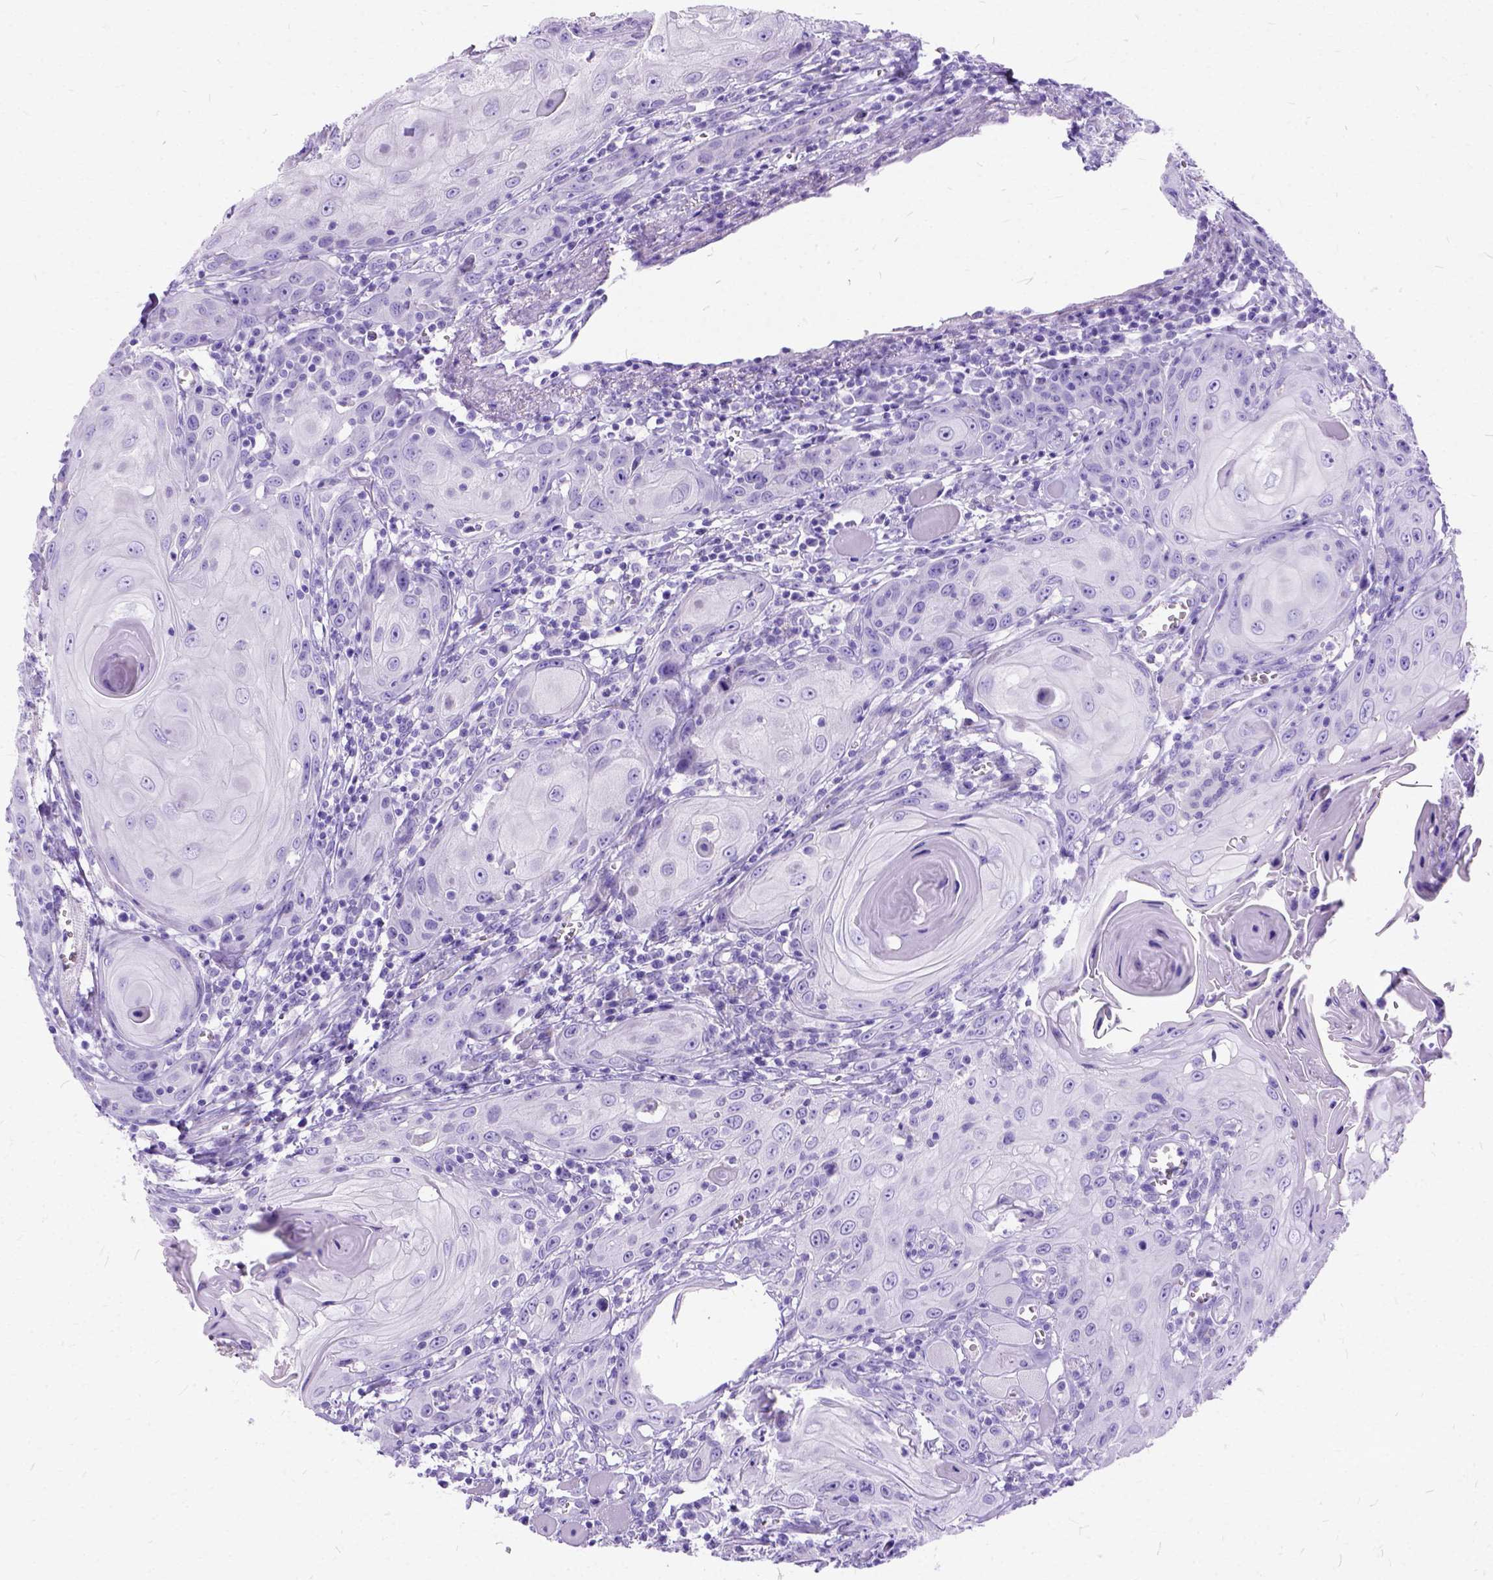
{"staining": {"intensity": "negative", "quantity": "none", "location": "none"}, "tissue": "head and neck cancer", "cell_type": "Tumor cells", "image_type": "cancer", "snomed": [{"axis": "morphology", "description": "Squamous cell carcinoma, NOS"}, {"axis": "topography", "description": "Head-Neck"}], "caption": "Immunohistochemical staining of squamous cell carcinoma (head and neck) reveals no significant positivity in tumor cells.", "gene": "C1QTNF3", "patient": {"sex": "female", "age": 80}}